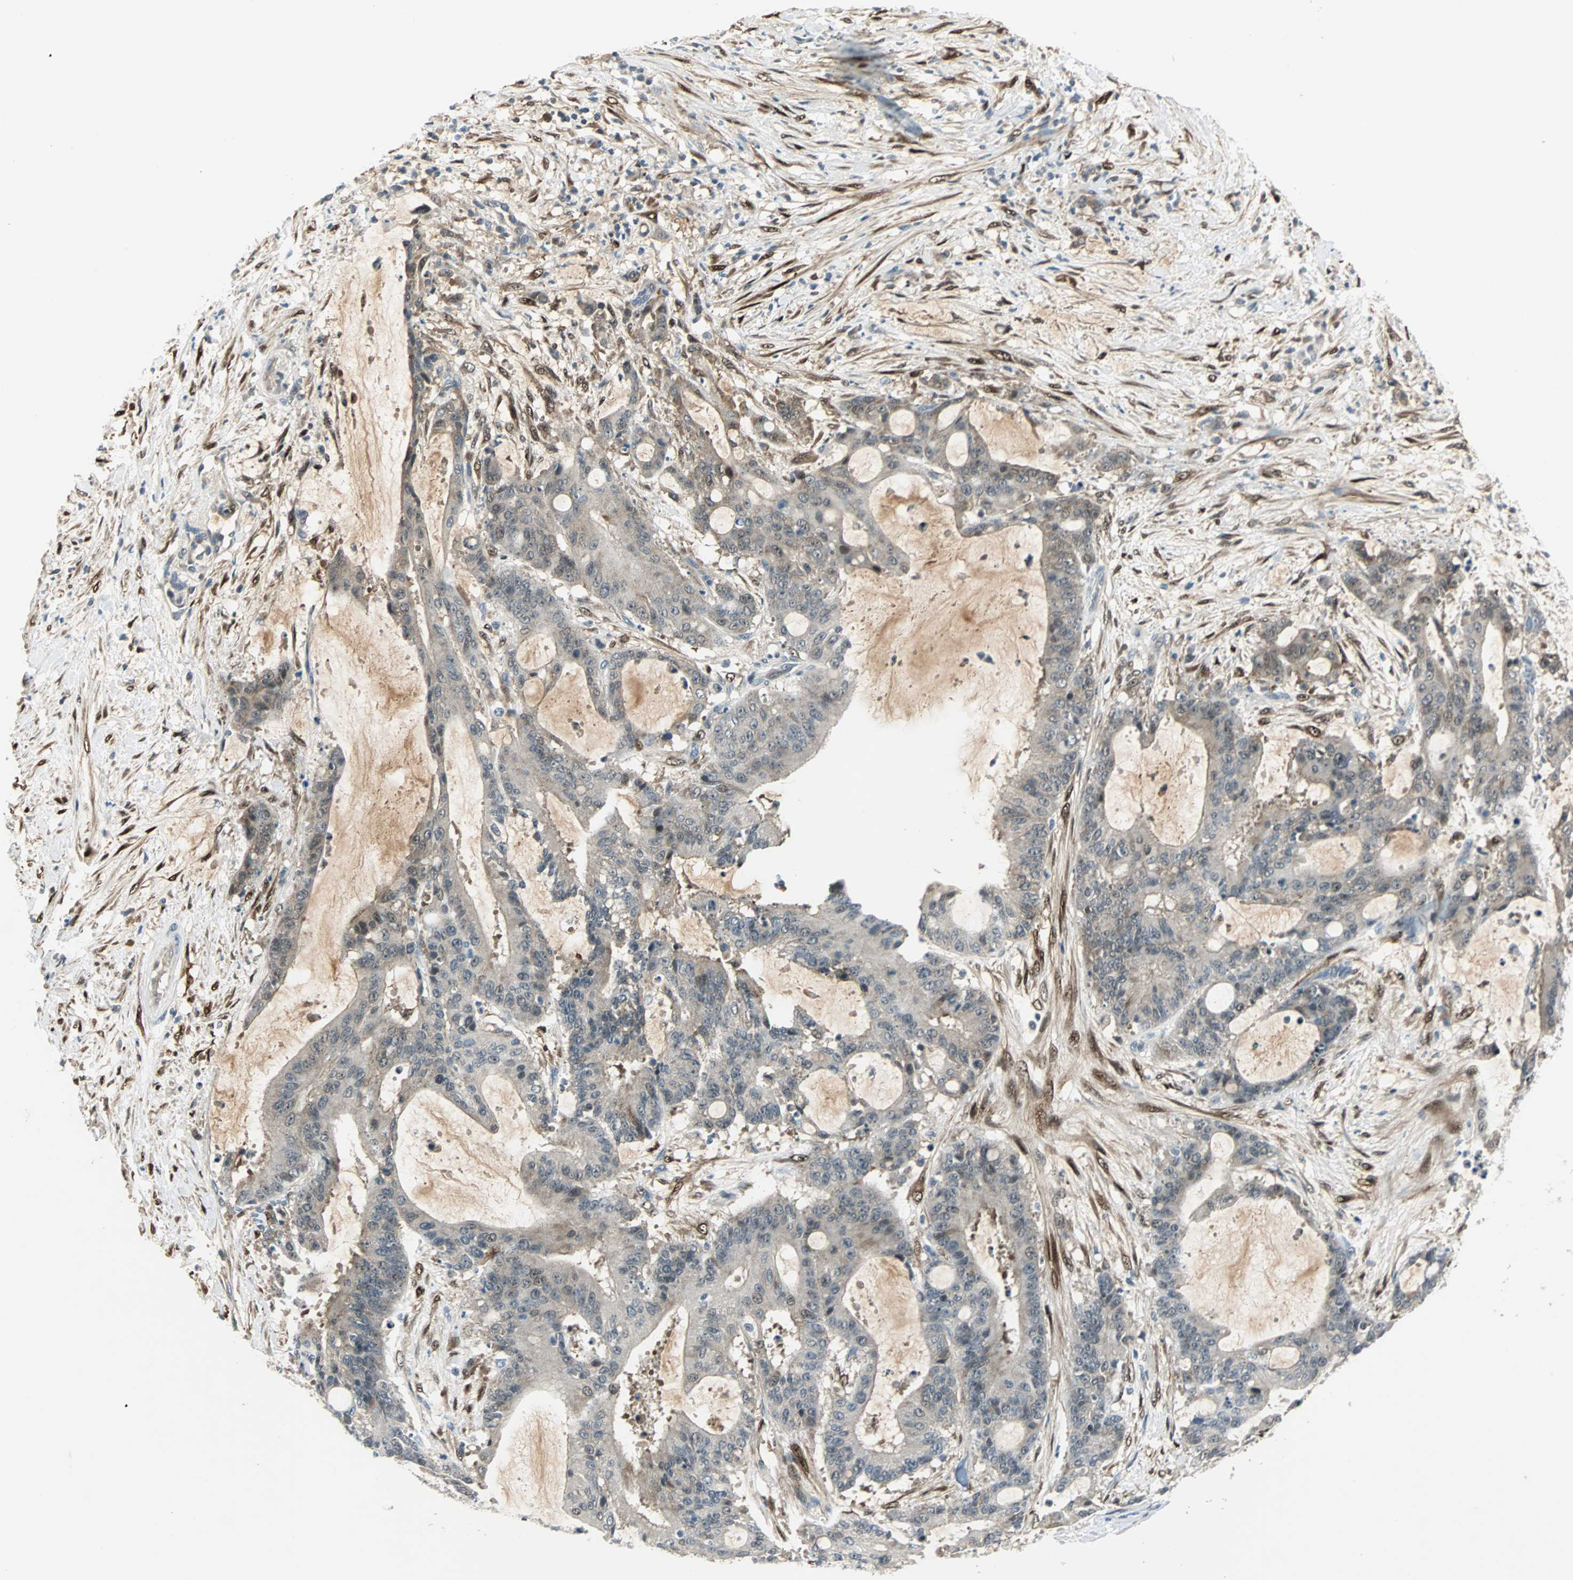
{"staining": {"intensity": "moderate", "quantity": "<25%", "location": "cytoplasmic/membranous,nuclear"}, "tissue": "liver cancer", "cell_type": "Tumor cells", "image_type": "cancer", "snomed": [{"axis": "morphology", "description": "Cholangiocarcinoma"}, {"axis": "topography", "description": "Liver"}], "caption": "A histopathology image of human liver cancer (cholangiocarcinoma) stained for a protein shows moderate cytoplasmic/membranous and nuclear brown staining in tumor cells.", "gene": "FHL2", "patient": {"sex": "female", "age": 73}}